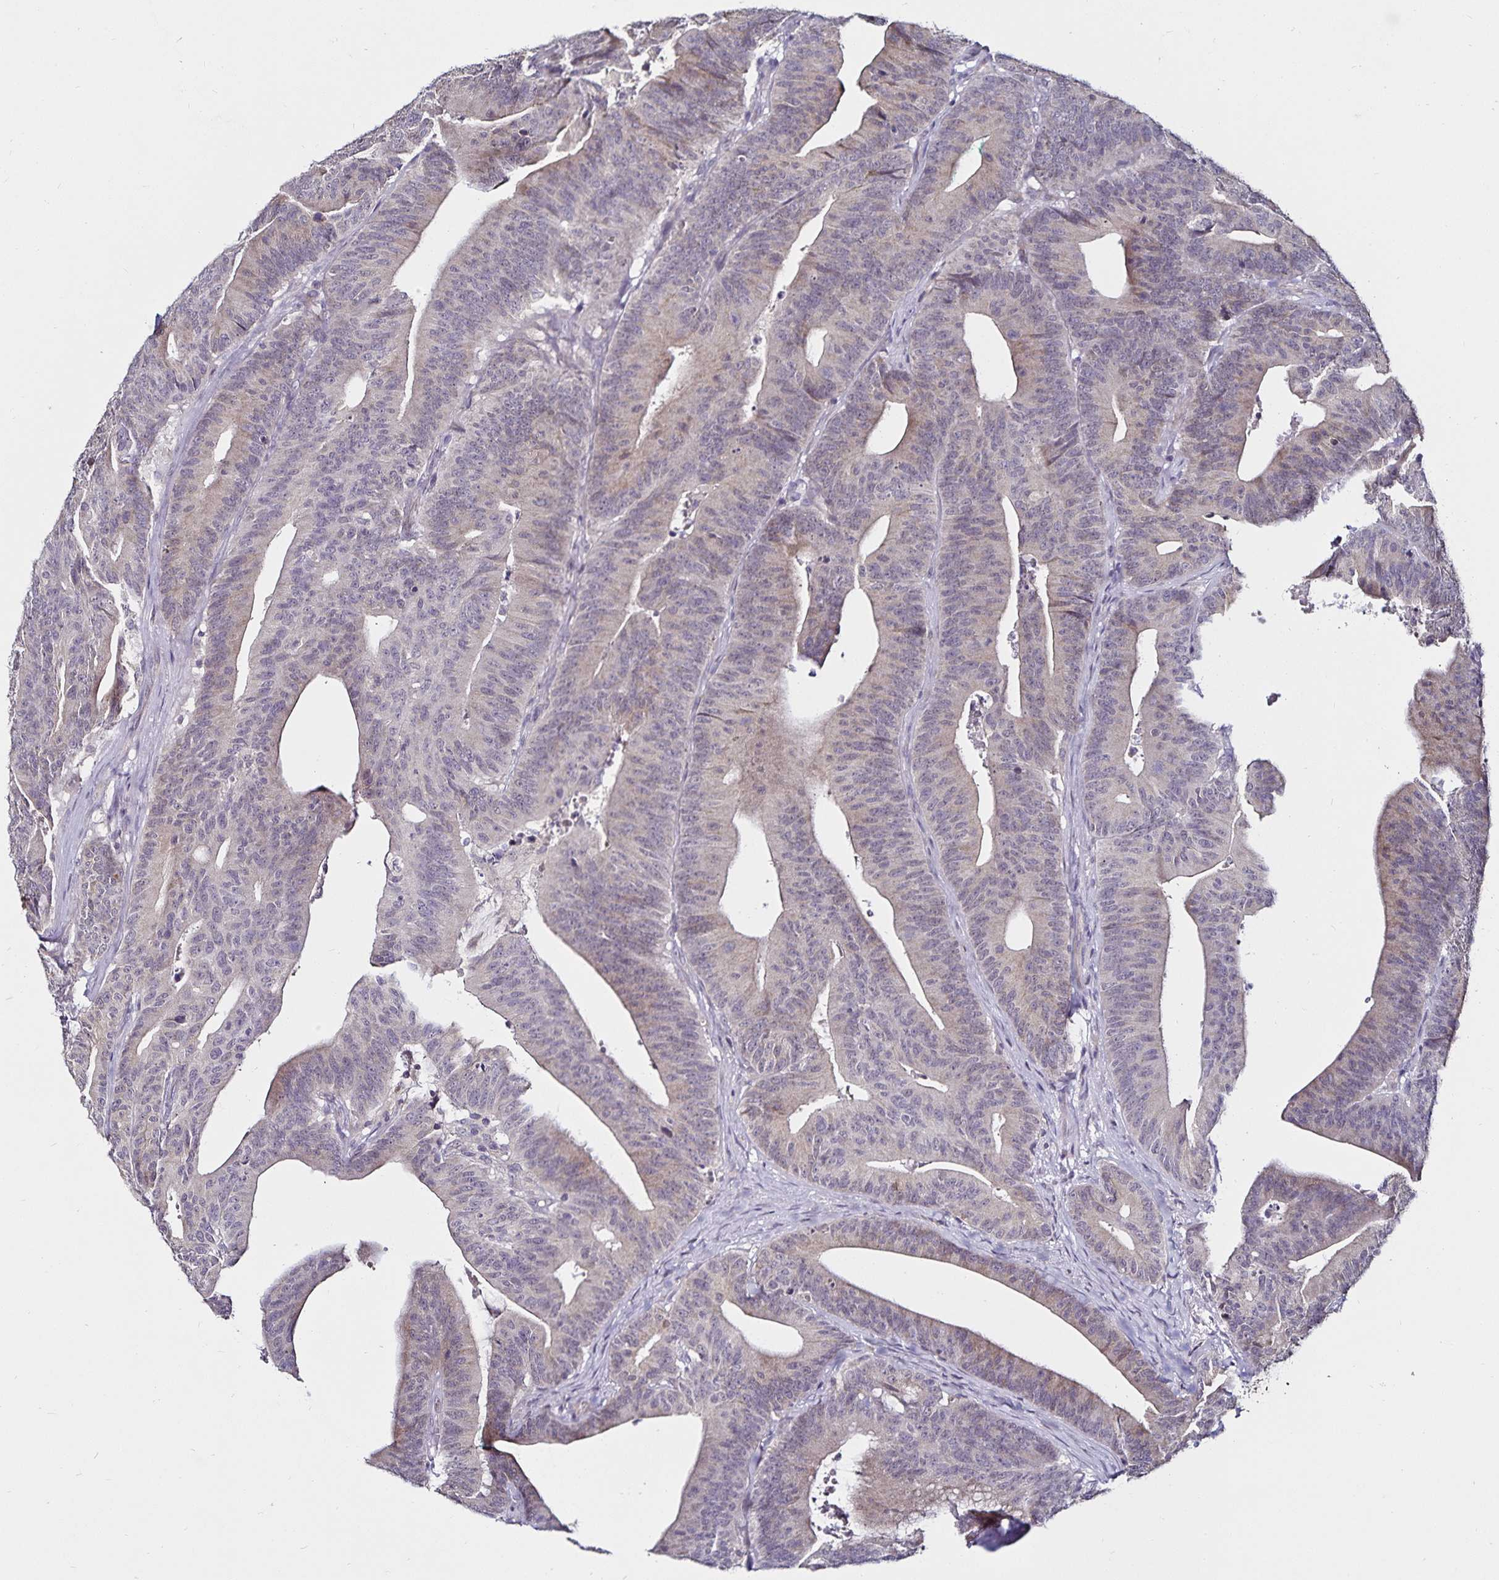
{"staining": {"intensity": "weak", "quantity": "<25%", "location": "cytoplasmic/membranous"}, "tissue": "colorectal cancer", "cell_type": "Tumor cells", "image_type": "cancer", "snomed": [{"axis": "morphology", "description": "Adenocarcinoma, NOS"}, {"axis": "topography", "description": "Colon"}], "caption": "This is an immunohistochemistry (IHC) histopathology image of human adenocarcinoma (colorectal). There is no positivity in tumor cells.", "gene": "ACSL5", "patient": {"sex": "female", "age": 78}}